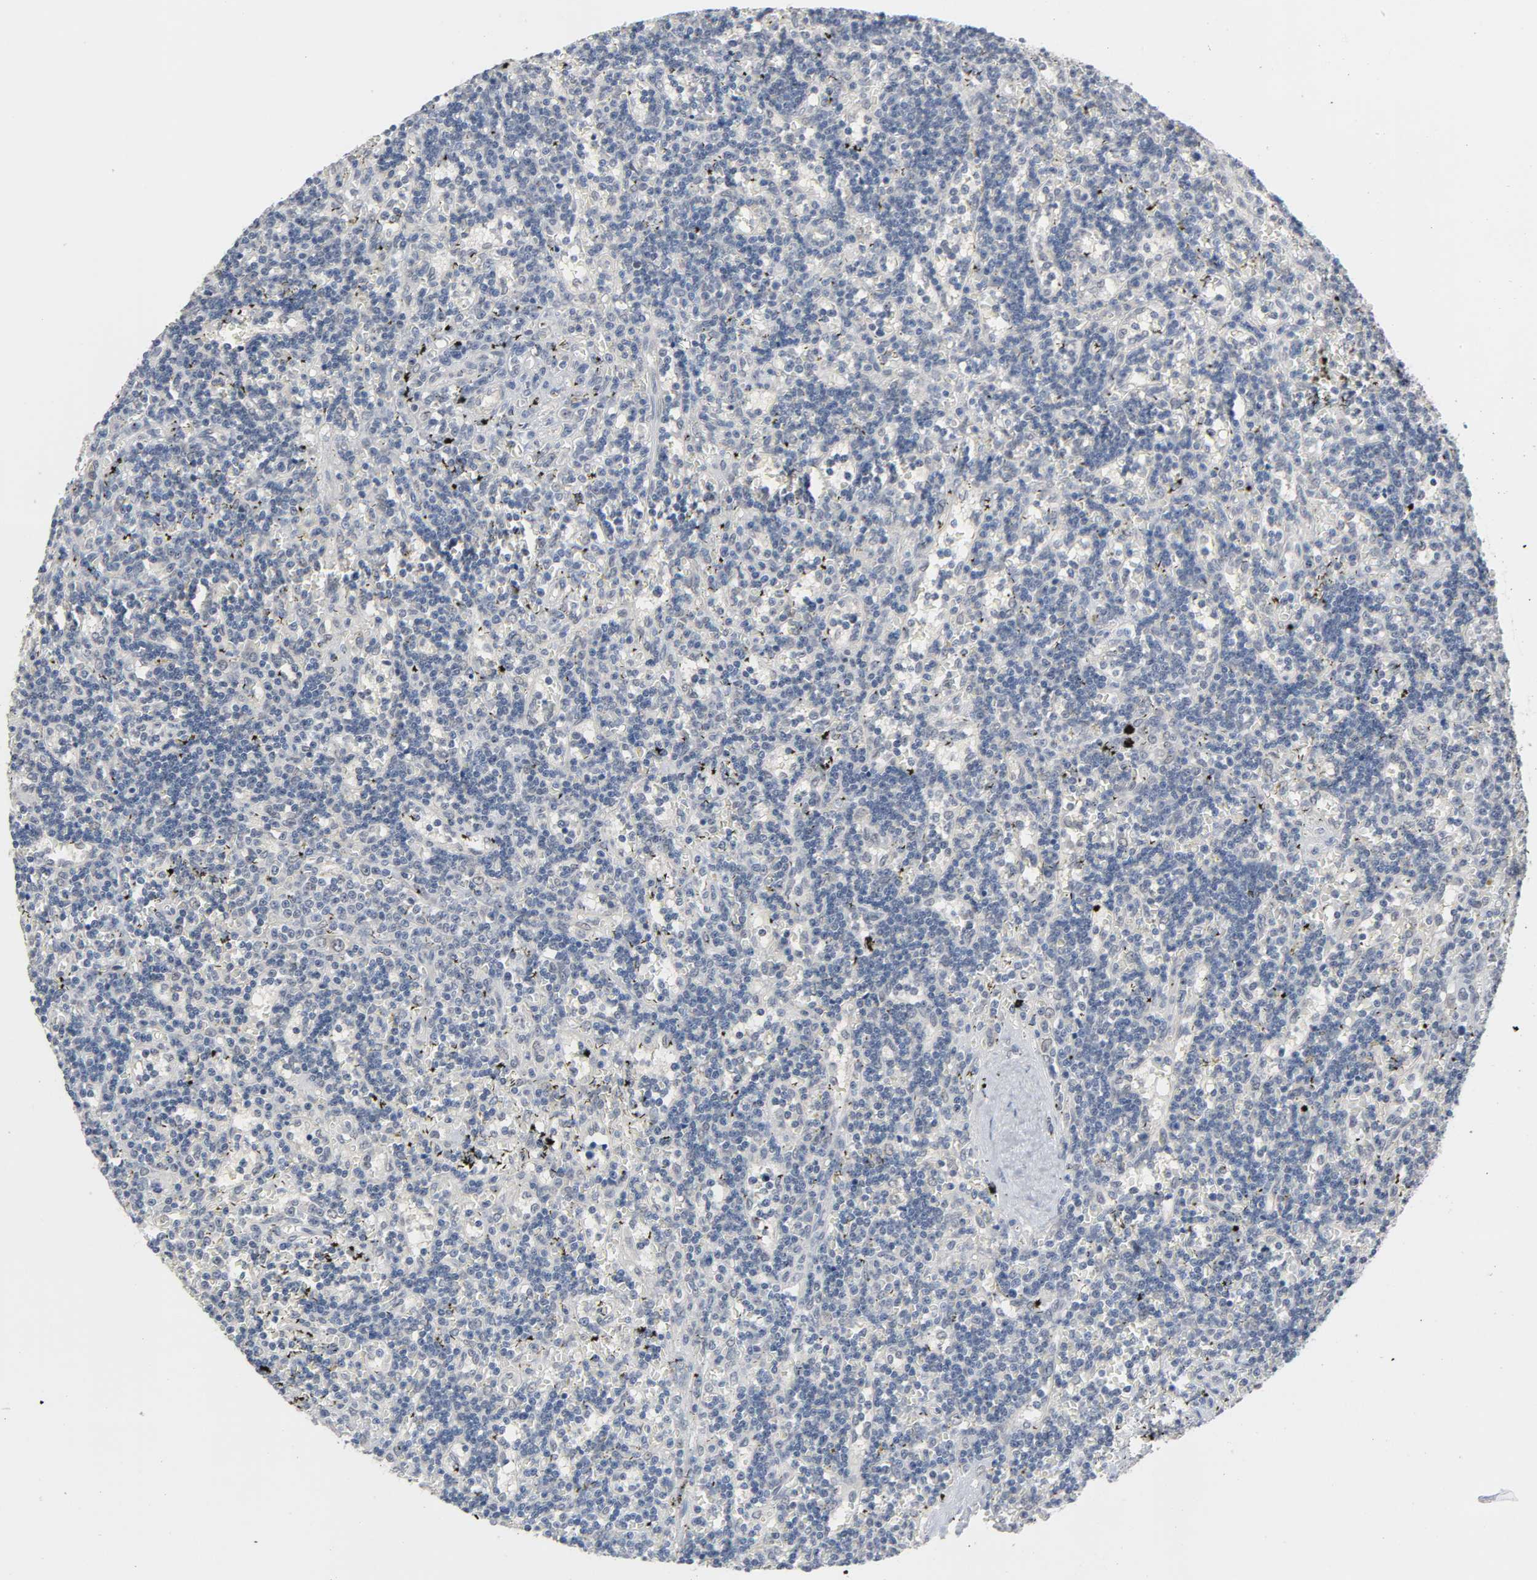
{"staining": {"intensity": "negative", "quantity": "none", "location": "none"}, "tissue": "lymphoma", "cell_type": "Tumor cells", "image_type": "cancer", "snomed": [{"axis": "morphology", "description": "Malignant lymphoma, non-Hodgkin's type, Low grade"}, {"axis": "topography", "description": "Spleen"}], "caption": "An immunohistochemistry (IHC) histopathology image of lymphoma is shown. There is no staining in tumor cells of lymphoma.", "gene": "ACSS2", "patient": {"sex": "male", "age": 60}}